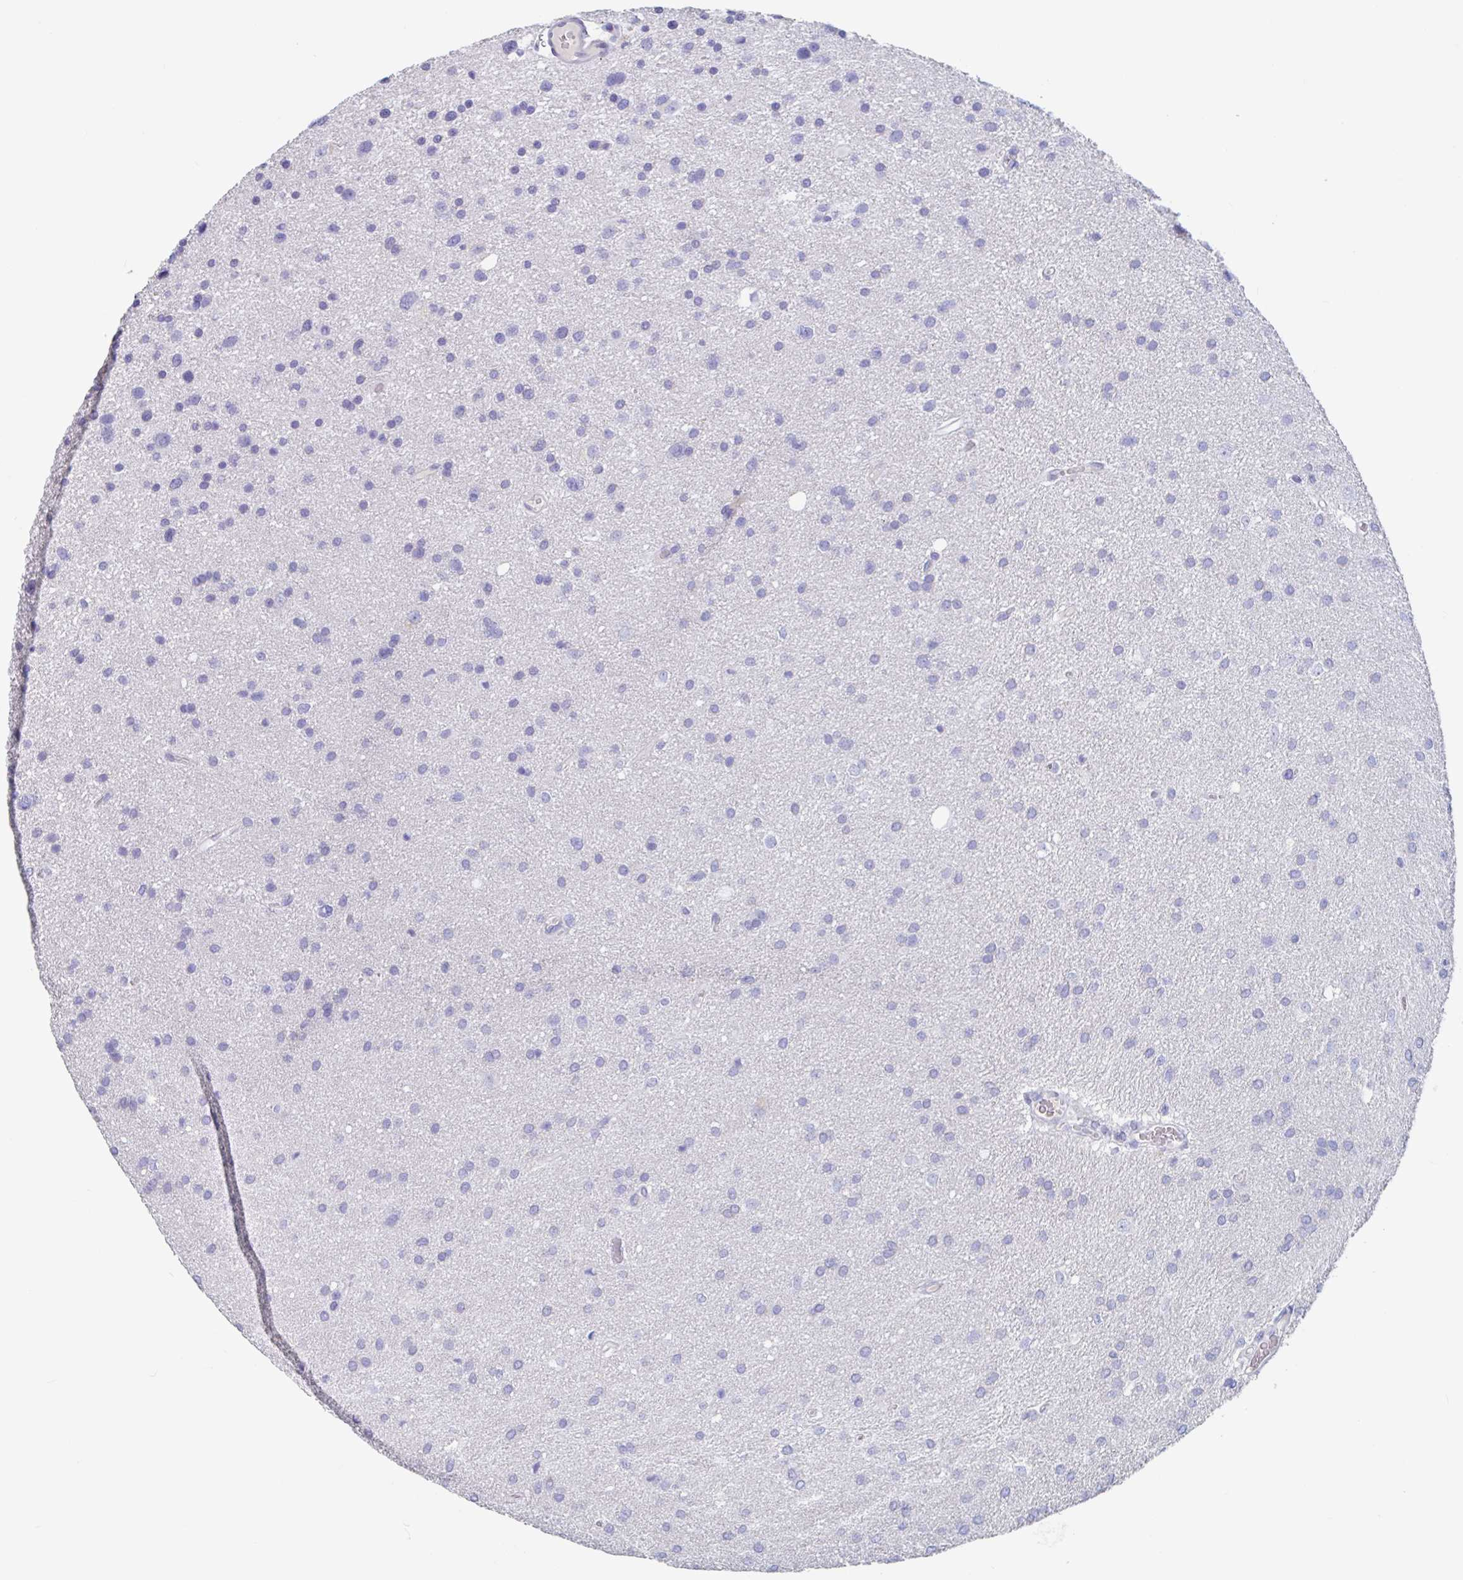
{"staining": {"intensity": "negative", "quantity": "none", "location": "none"}, "tissue": "glioma", "cell_type": "Tumor cells", "image_type": "cancer", "snomed": [{"axis": "morphology", "description": "Glioma, malignant, Low grade"}, {"axis": "topography", "description": "Brain"}], "caption": "DAB (3,3'-diaminobenzidine) immunohistochemical staining of human glioma shows no significant expression in tumor cells.", "gene": "ZNHIT2", "patient": {"sex": "female", "age": 54}}